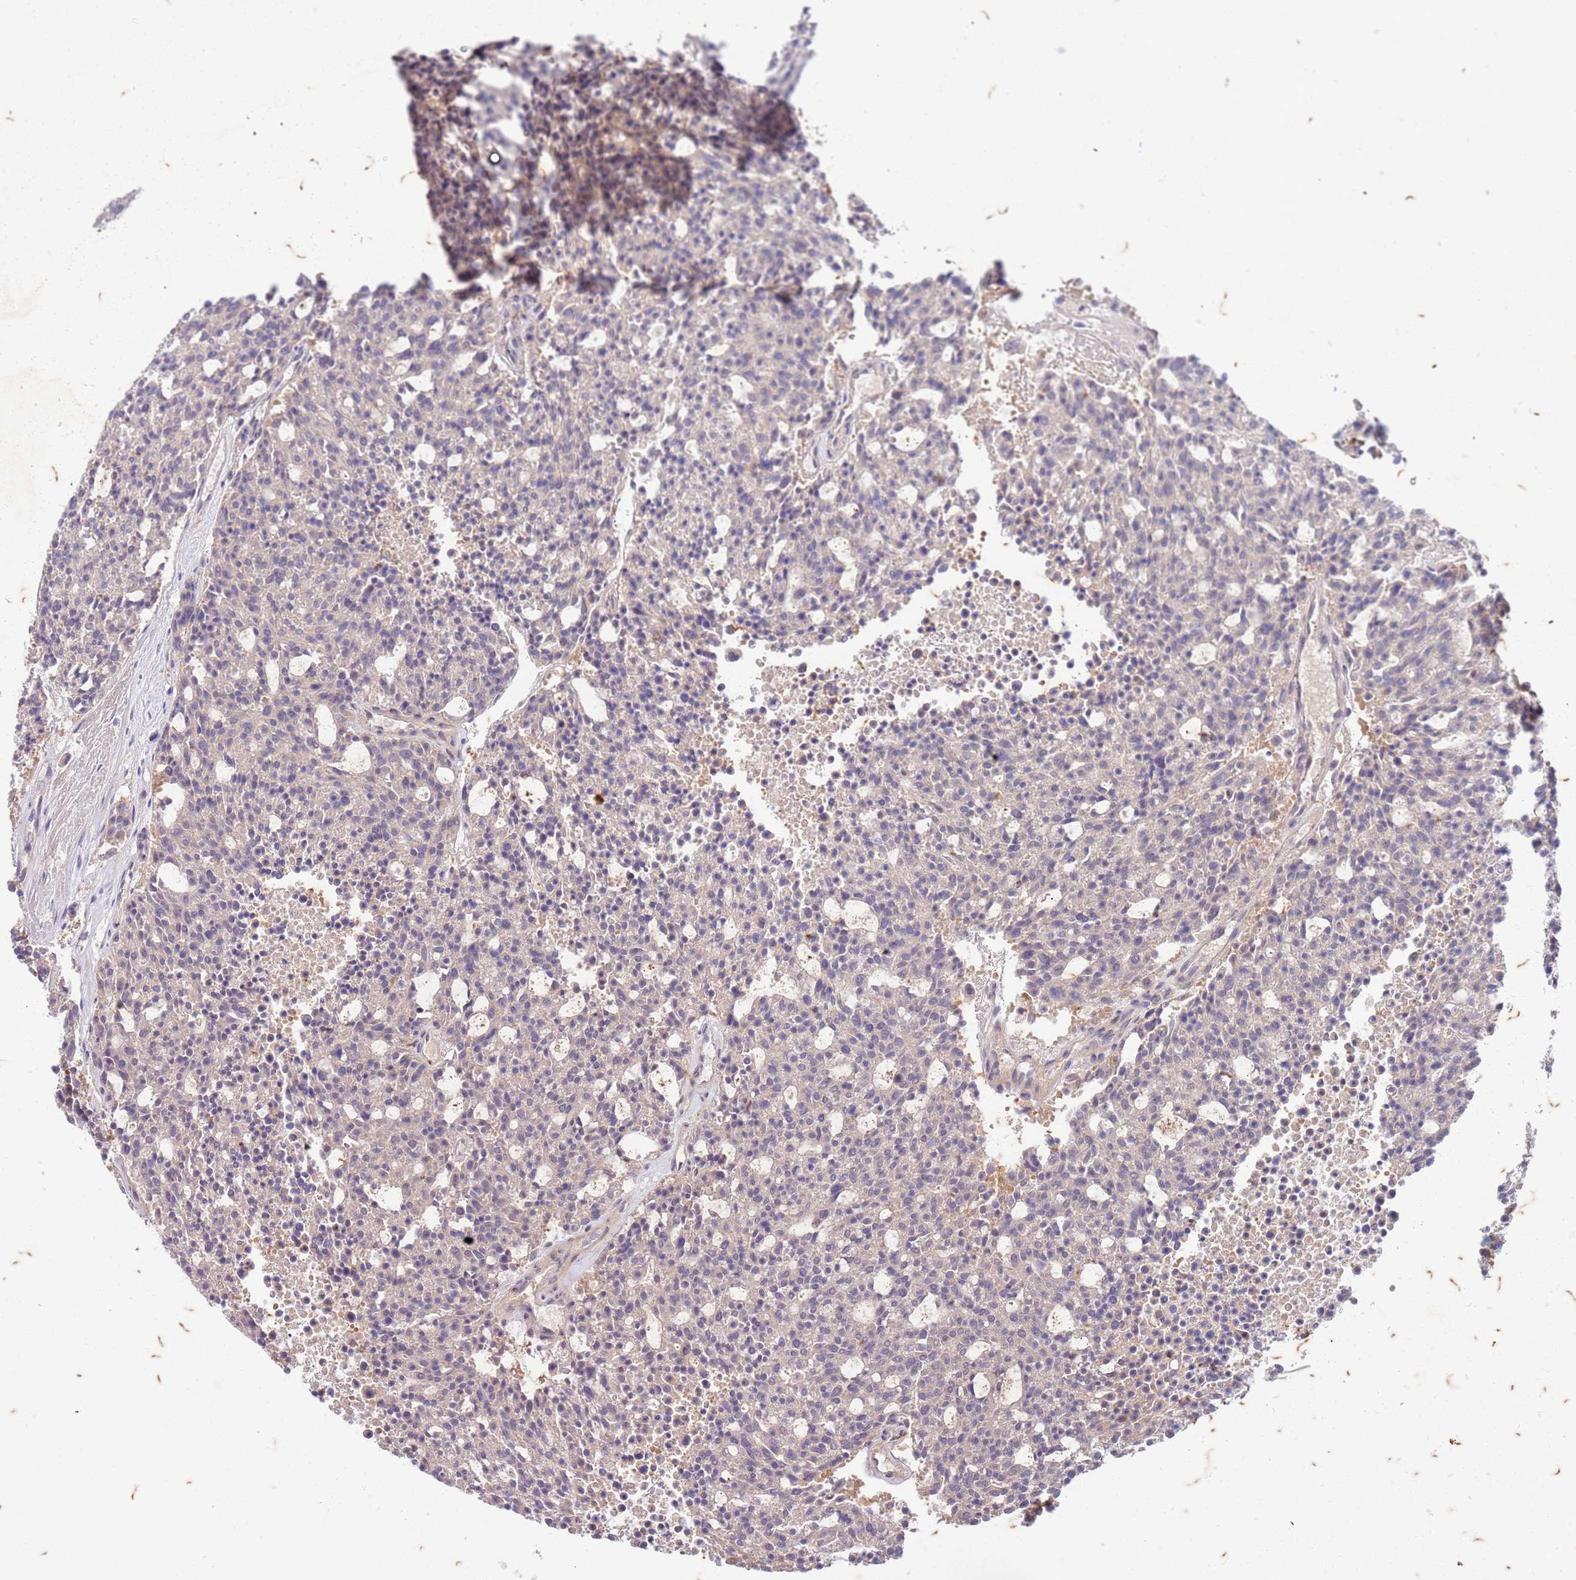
{"staining": {"intensity": "negative", "quantity": "none", "location": "none"}, "tissue": "carcinoid", "cell_type": "Tumor cells", "image_type": "cancer", "snomed": [{"axis": "morphology", "description": "Carcinoid, malignant, NOS"}, {"axis": "topography", "description": "Pancreas"}], "caption": "Image shows no significant protein staining in tumor cells of malignant carcinoid.", "gene": "RAPGEF3", "patient": {"sex": "female", "age": 54}}